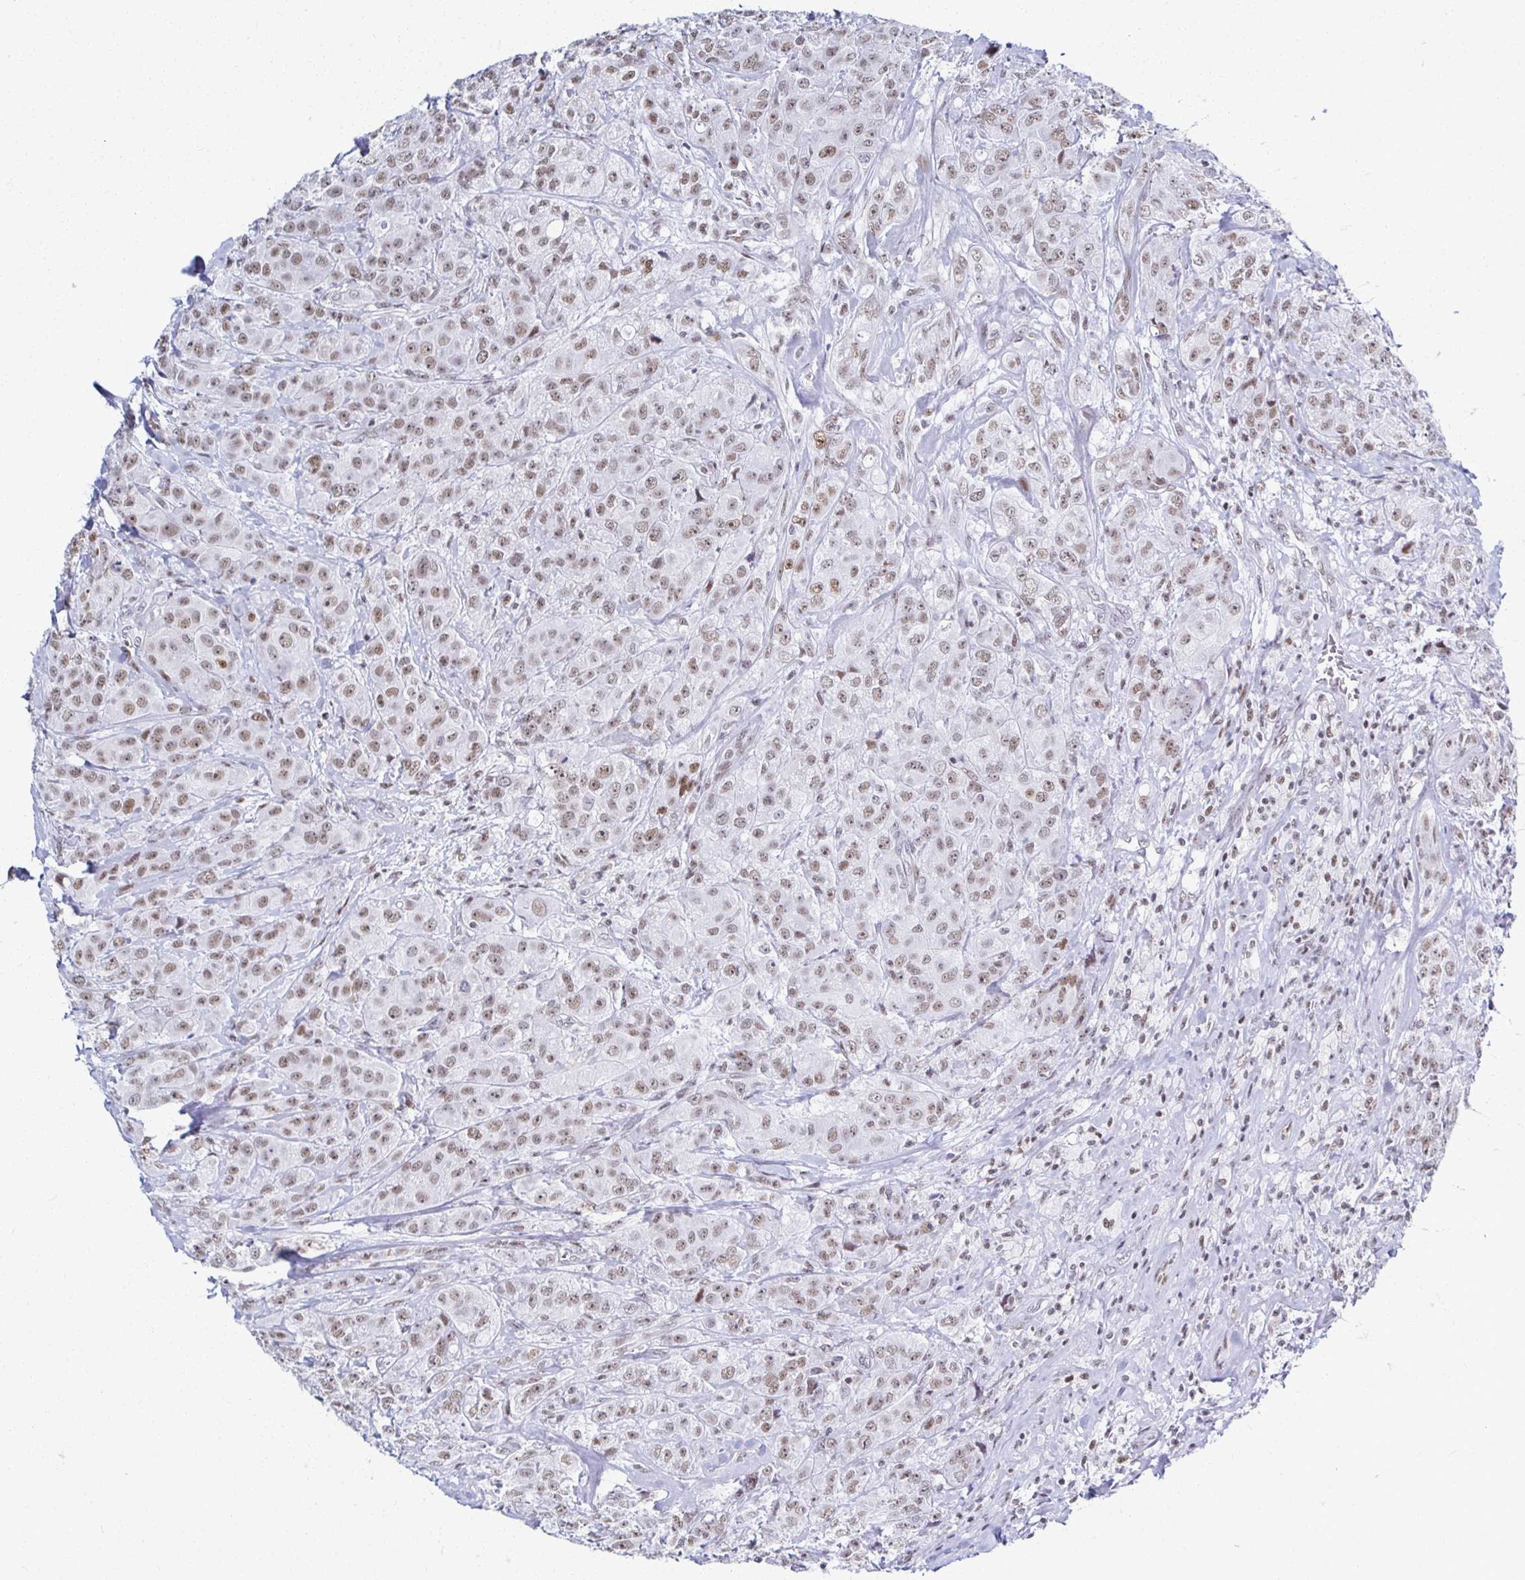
{"staining": {"intensity": "weak", "quantity": ">75%", "location": "nuclear"}, "tissue": "breast cancer", "cell_type": "Tumor cells", "image_type": "cancer", "snomed": [{"axis": "morphology", "description": "Normal tissue, NOS"}, {"axis": "morphology", "description": "Duct carcinoma"}, {"axis": "topography", "description": "Breast"}], "caption": "A brown stain shows weak nuclear positivity of a protein in human breast cancer (invasive ductal carcinoma) tumor cells.", "gene": "IRF7", "patient": {"sex": "female", "age": 43}}